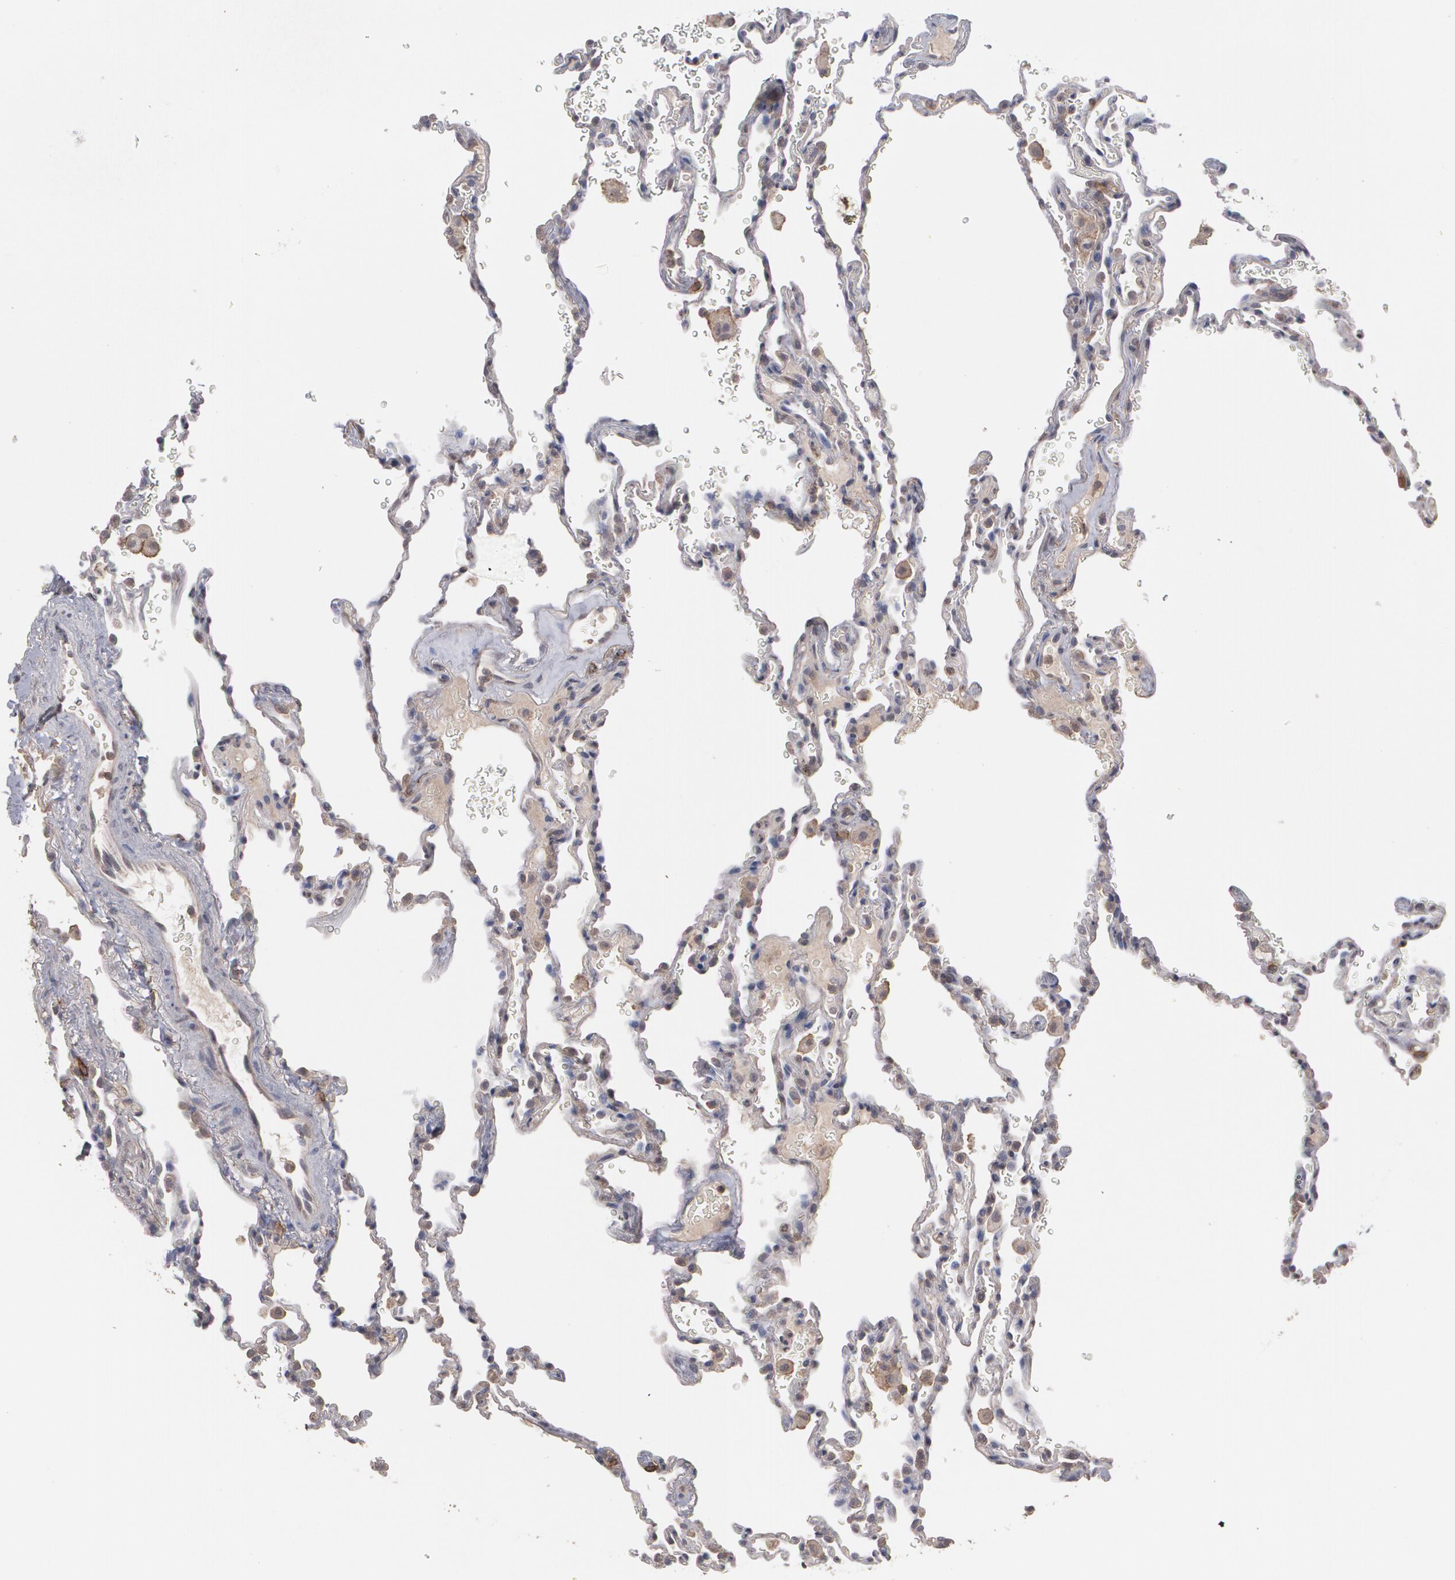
{"staining": {"intensity": "negative", "quantity": "none", "location": "none"}, "tissue": "lung", "cell_type": "Alveolar cells", "image_type": "normal", "snomed": [{"axis": "morphology", "description": "Normal tissue, NOS"}, {"axis": "topography", "description": "Lung"}], "caption": "This is an immunohistochemistry (IHC) histopathology image of benign lung. There is no staining in alveolar cells.", "gene": "ARF6", "patient": {"sex": "male", "age": 59}}